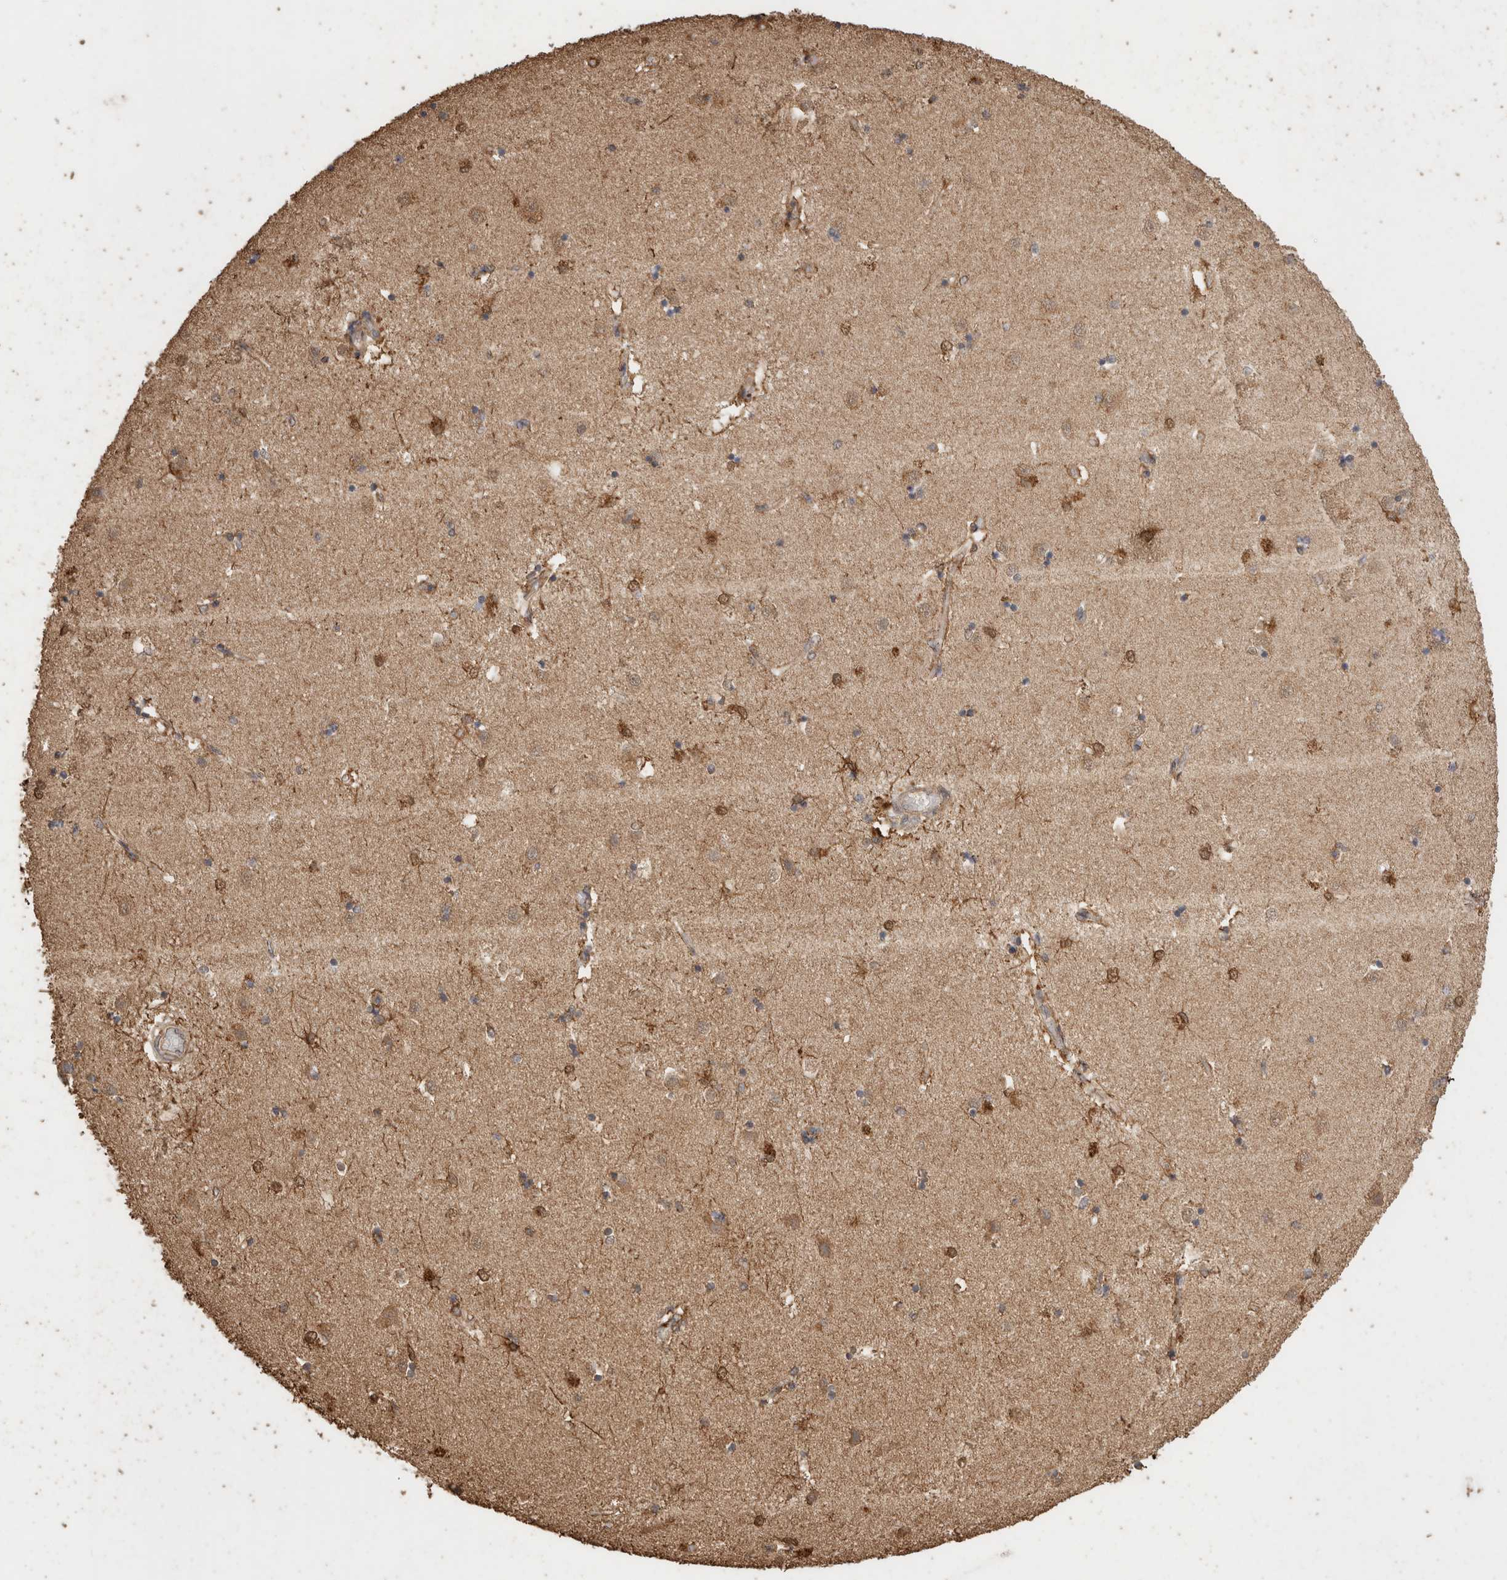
{"staining": {"intensity": "moderate", "quantity": "25%-75%", "location": "cytoplasmic/membranous"}, "tissue": "caudate", "cell_type": "Glial cells", "image_type": "normal", "snomed": [{"axis": "morphology", "description": "Normal tissue, NOS"}, {"axis": "topography", "description": "Lateral ventricle wall"}], "caption": "This image displays immunohistochemistry staining of benign human caudate, with medium moderate cytoplasmic/membranous staining in approximately 25%-75% of glial cells.", "gene": "CX3CL1", "patient": {"sex": "male", "age": 45}}